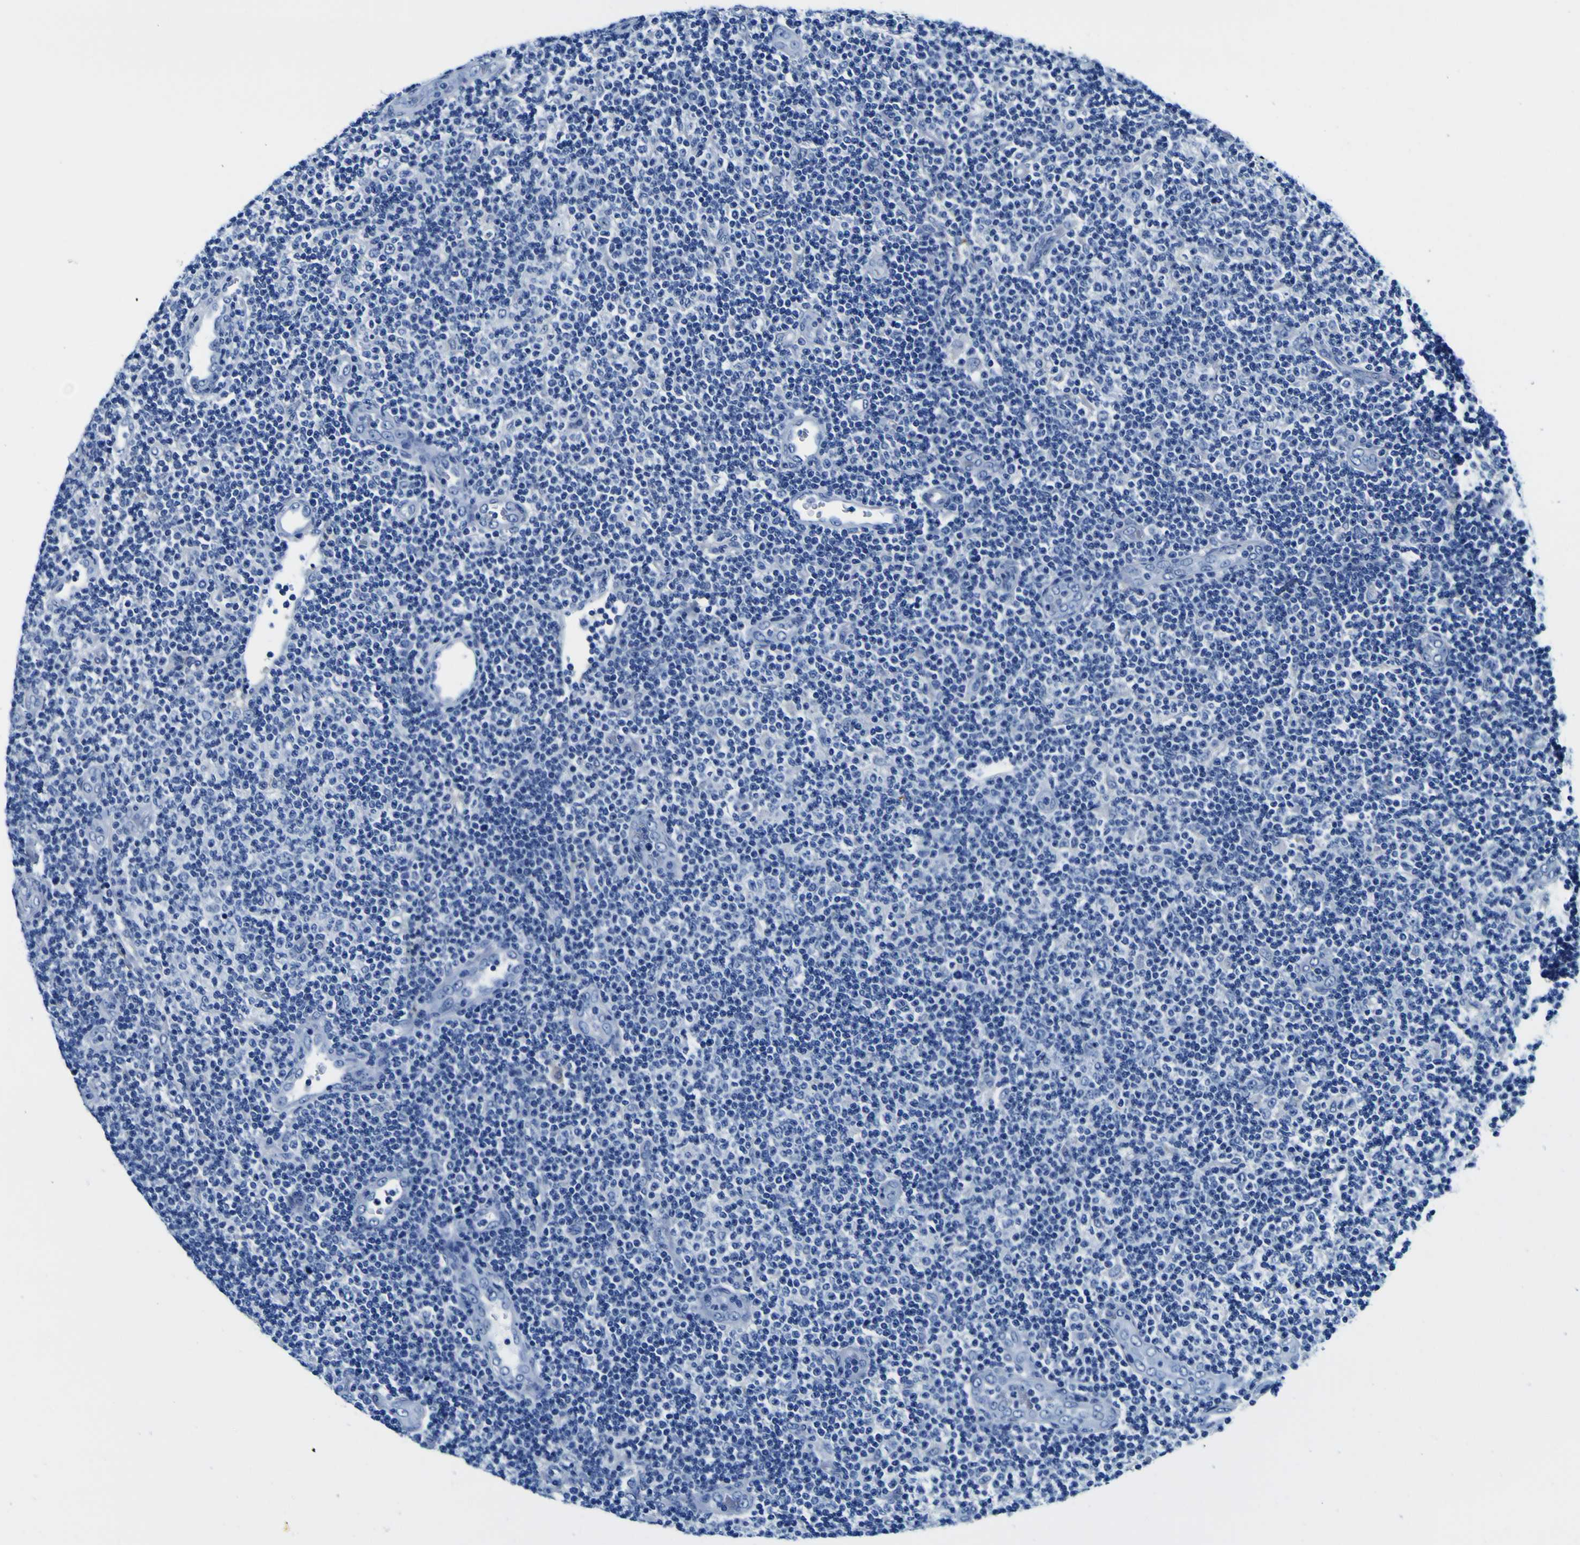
{"staining": {"intensity": "negative", "quantity": "none", "location": "none"}, "tissue": "lymphoma", "cell_type": "Tumor cells", "image_type": "cancer", "snomed": [{"axis": "morphology", "description": "Malignant lymphoma, non-Hodgkin's type, Low grade"}, {"axis": "topography", "description": "Lymph node"}], "caption": "Immunohistochemistry histopathology image of lymphoma stained for a protein (brown), which exhibits no staining in tumor cells.", "gene": "PXDN", "patient": {"sex": "male", "age": 83}}